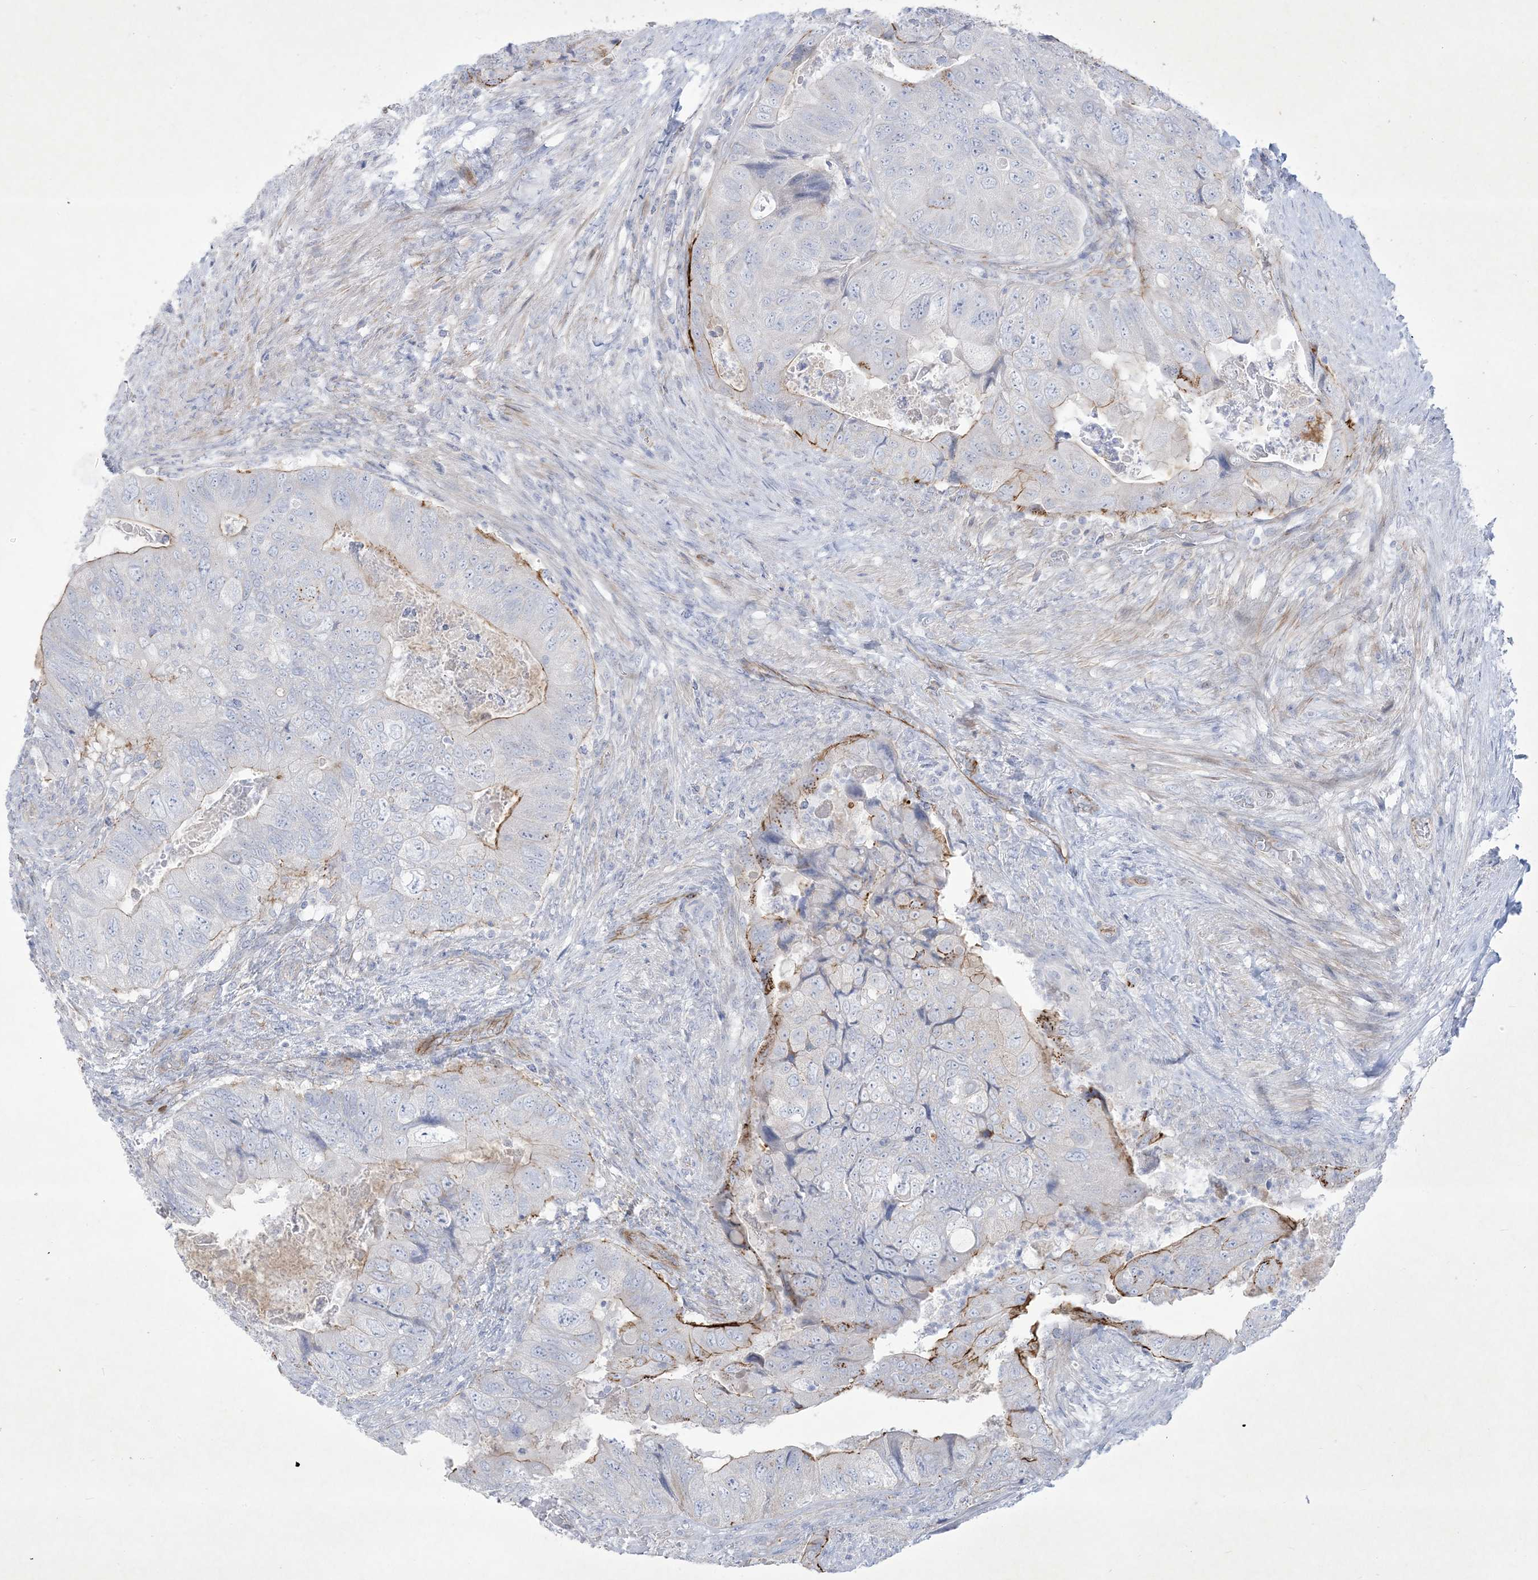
{"staining": {"intensity": "moderate", "quantity": "<25%", "location": "cytoplasmic/membranous"}, "tissue": "colorectal cancer", "cell_type": "Tumor cells", "image_type": "cancer", "snomed": [{"axis": "morphology", "description": "Adenocarcinoma, NOS"}, {"axis": "topography", "description": "Rectum"}], "caption": "Adenocarcinoma (colorectal) stained with a brown dye shows moderate cytoplasmic/membranous positive positivity in about <25% of tumor cells.", "gene": "B3GNT7", "patient": {"sex": "male", "age": 63}}